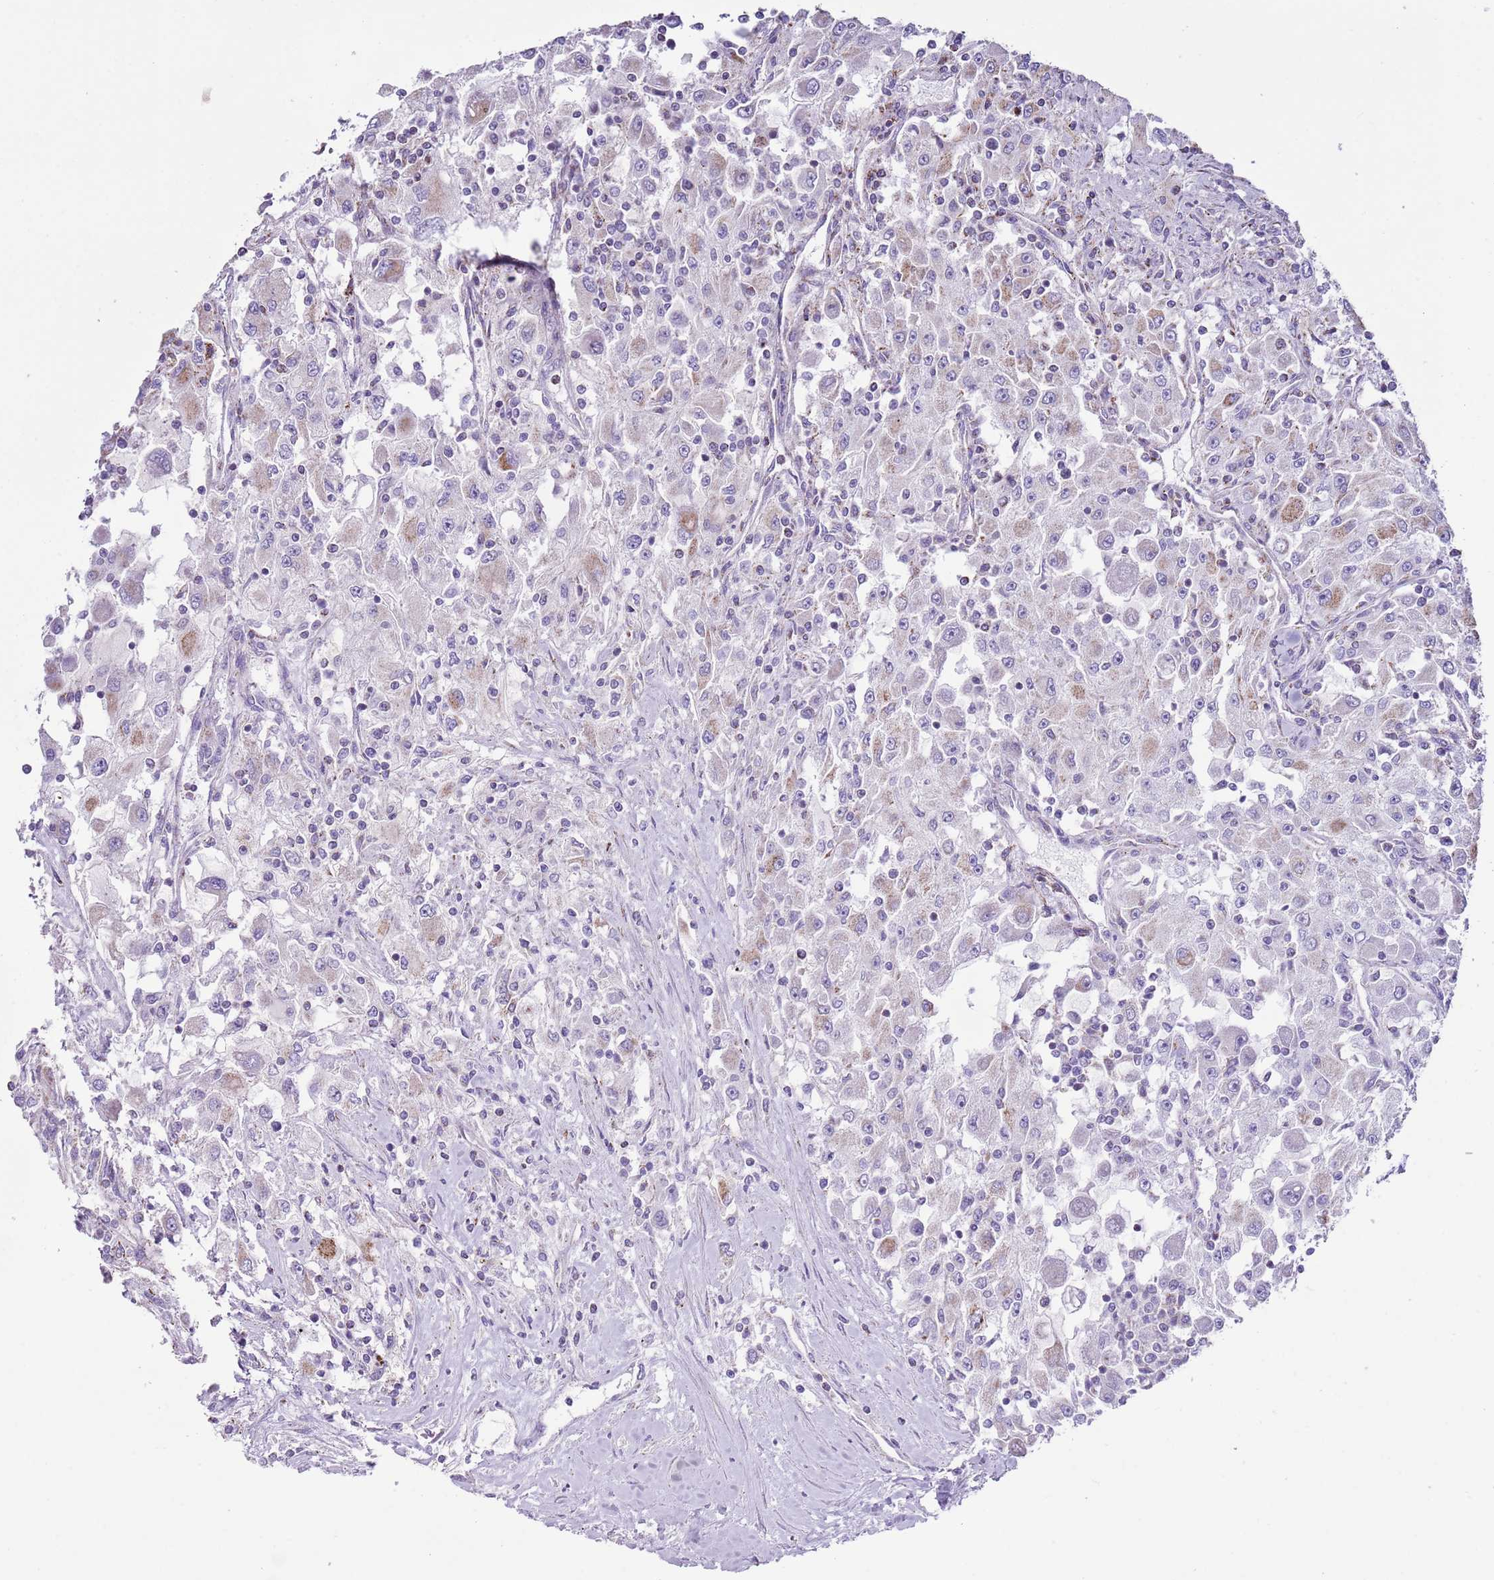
{"staining": {"intensity": "negative", "quantity": "none", "location": "none"}, "tissue": "renal cancer", "cell_type": "Tumor cells", "image_type": "cancer", "snomed": [{"axis": "morphology", "description": "Adenocarcinoma, NOS"}, {"axis": "topography", "description": "Kidney"}], "caption": "Tumor cells show no significant protein expression in adenocarcinoma (renal).", "gene": "ATP6V1B1", "patient": {"sex": "female", "age": 67}}